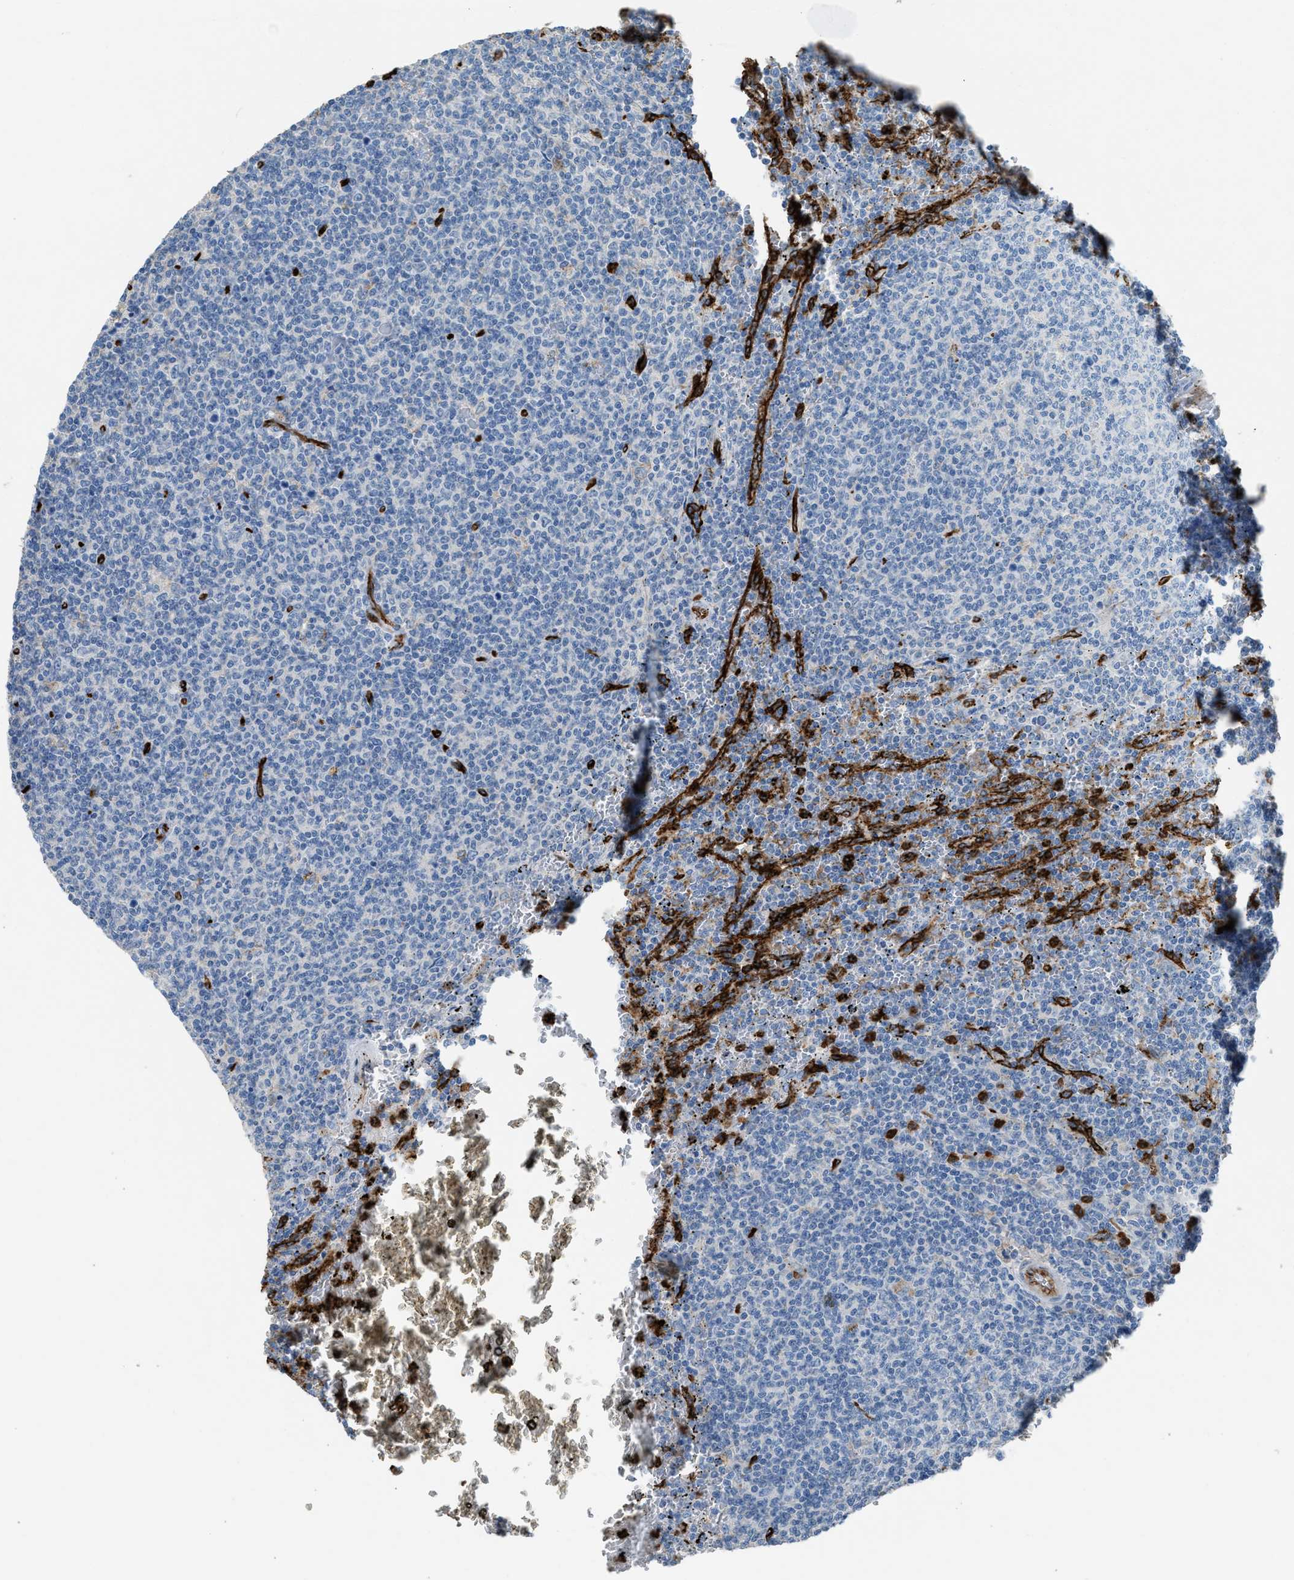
{"staining": {"intensity": "negative", "quantity": "none", "location": "none"}, "tissue": "lymphoma", "cell_type": "Tumor cells", "image_type": "cancer", "snomed": [{"axis": "morphology", "description": "Malignant lymphoma, non-Hodgkin's type, Low grade"}, {"axis": "topography", "description": "Spleen"}], "caption": "Tumor cells are negative for protein expression in human lymphoma.", "gene": "DYSF", "patient": {"sex": "female", "age": 50}}